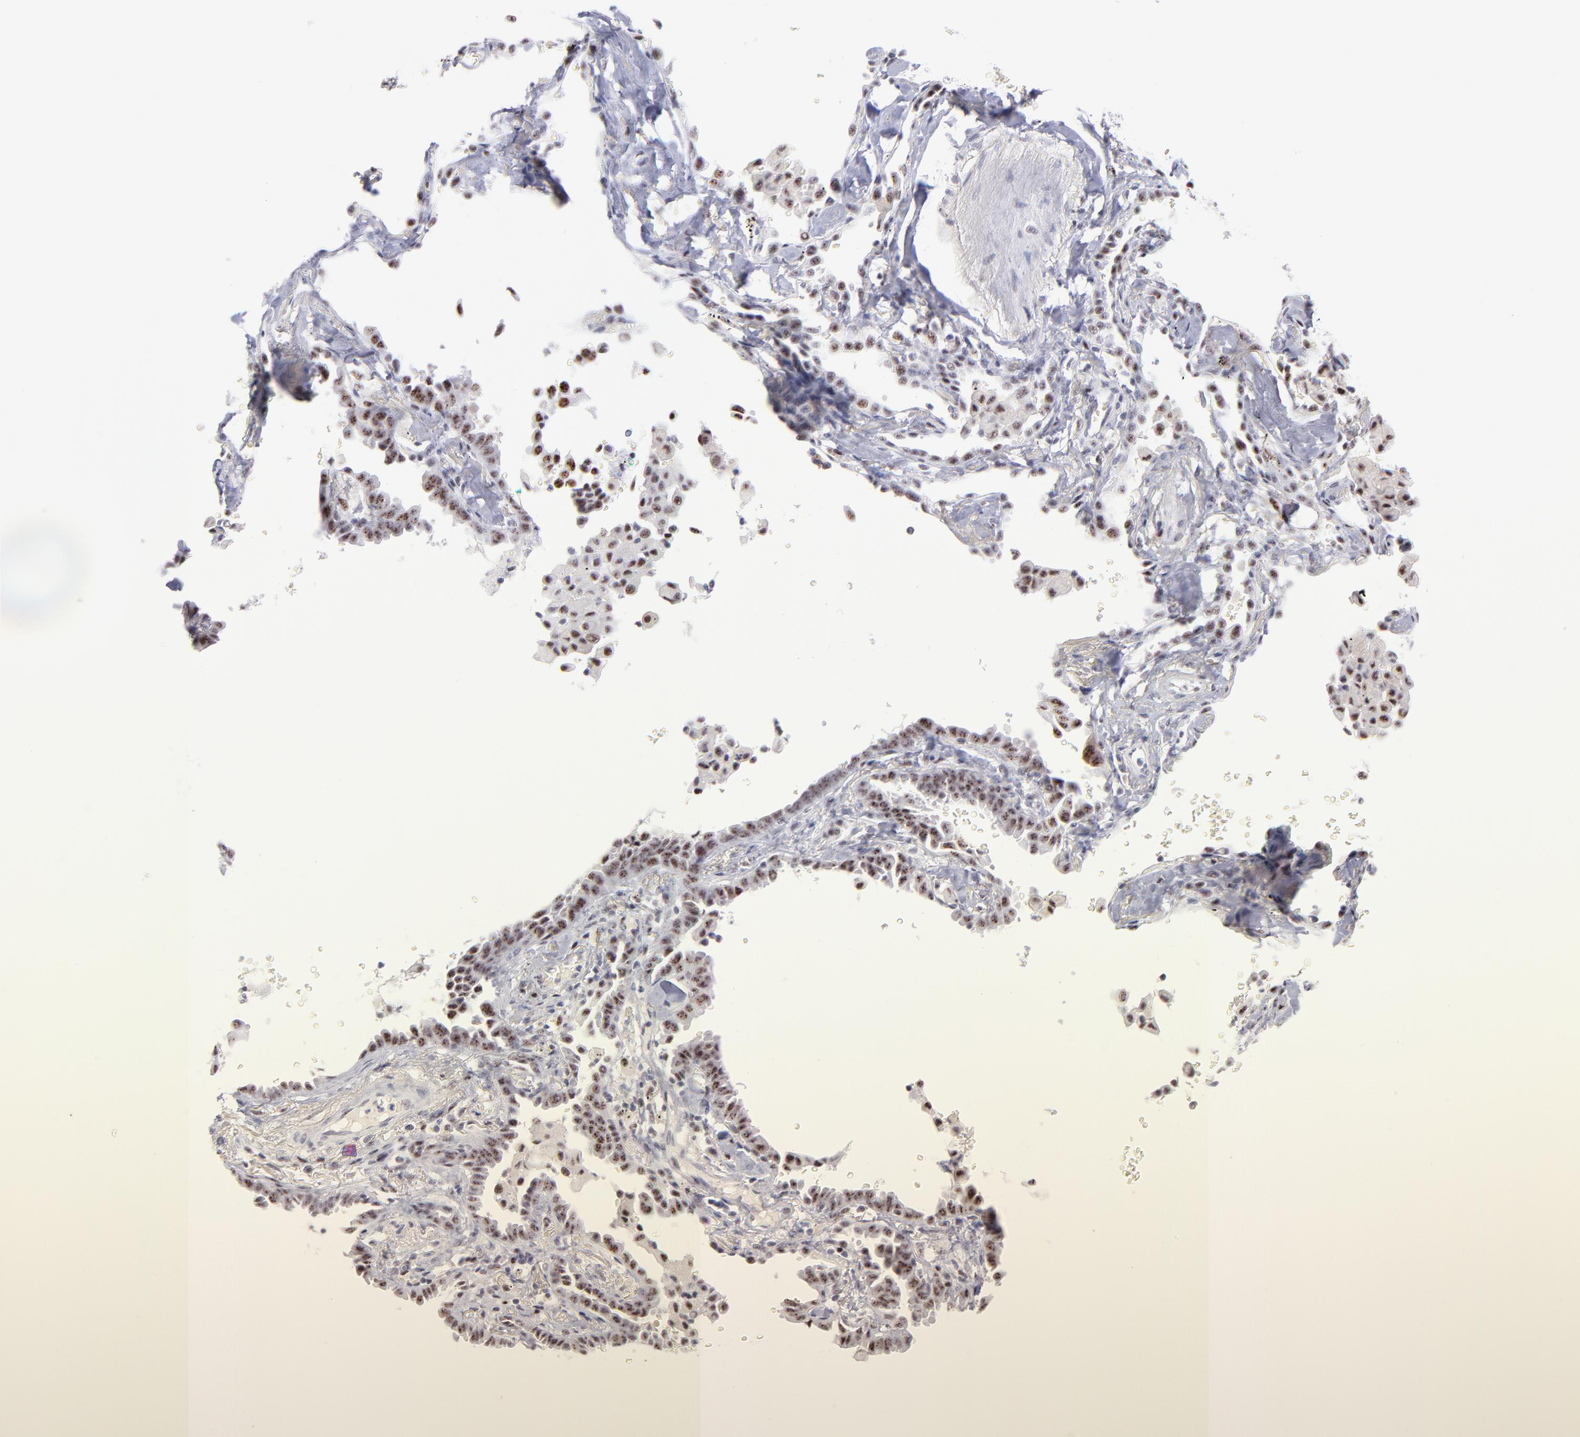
{"staining": {"intensity": "moderate", "quantity": ">75%", "location": "nuclear"}, "tissue": "lung cancer", "cell_type": "Tumor cells", "image_type": "cancer", "snomed": [{"axis": "morphology", "description": "Adenocarcinoma, NOS"}, {"axis": "topography", "description": "Lung"}], "caption": "Lung cancer (adenocarcinoma) was stained to show a protein in brown. There is medium levels of moderate nuclear staining in about >75% of tumor cells.", "gene": "CDC25C", "patient": {"sex": "female", "age": 64}}